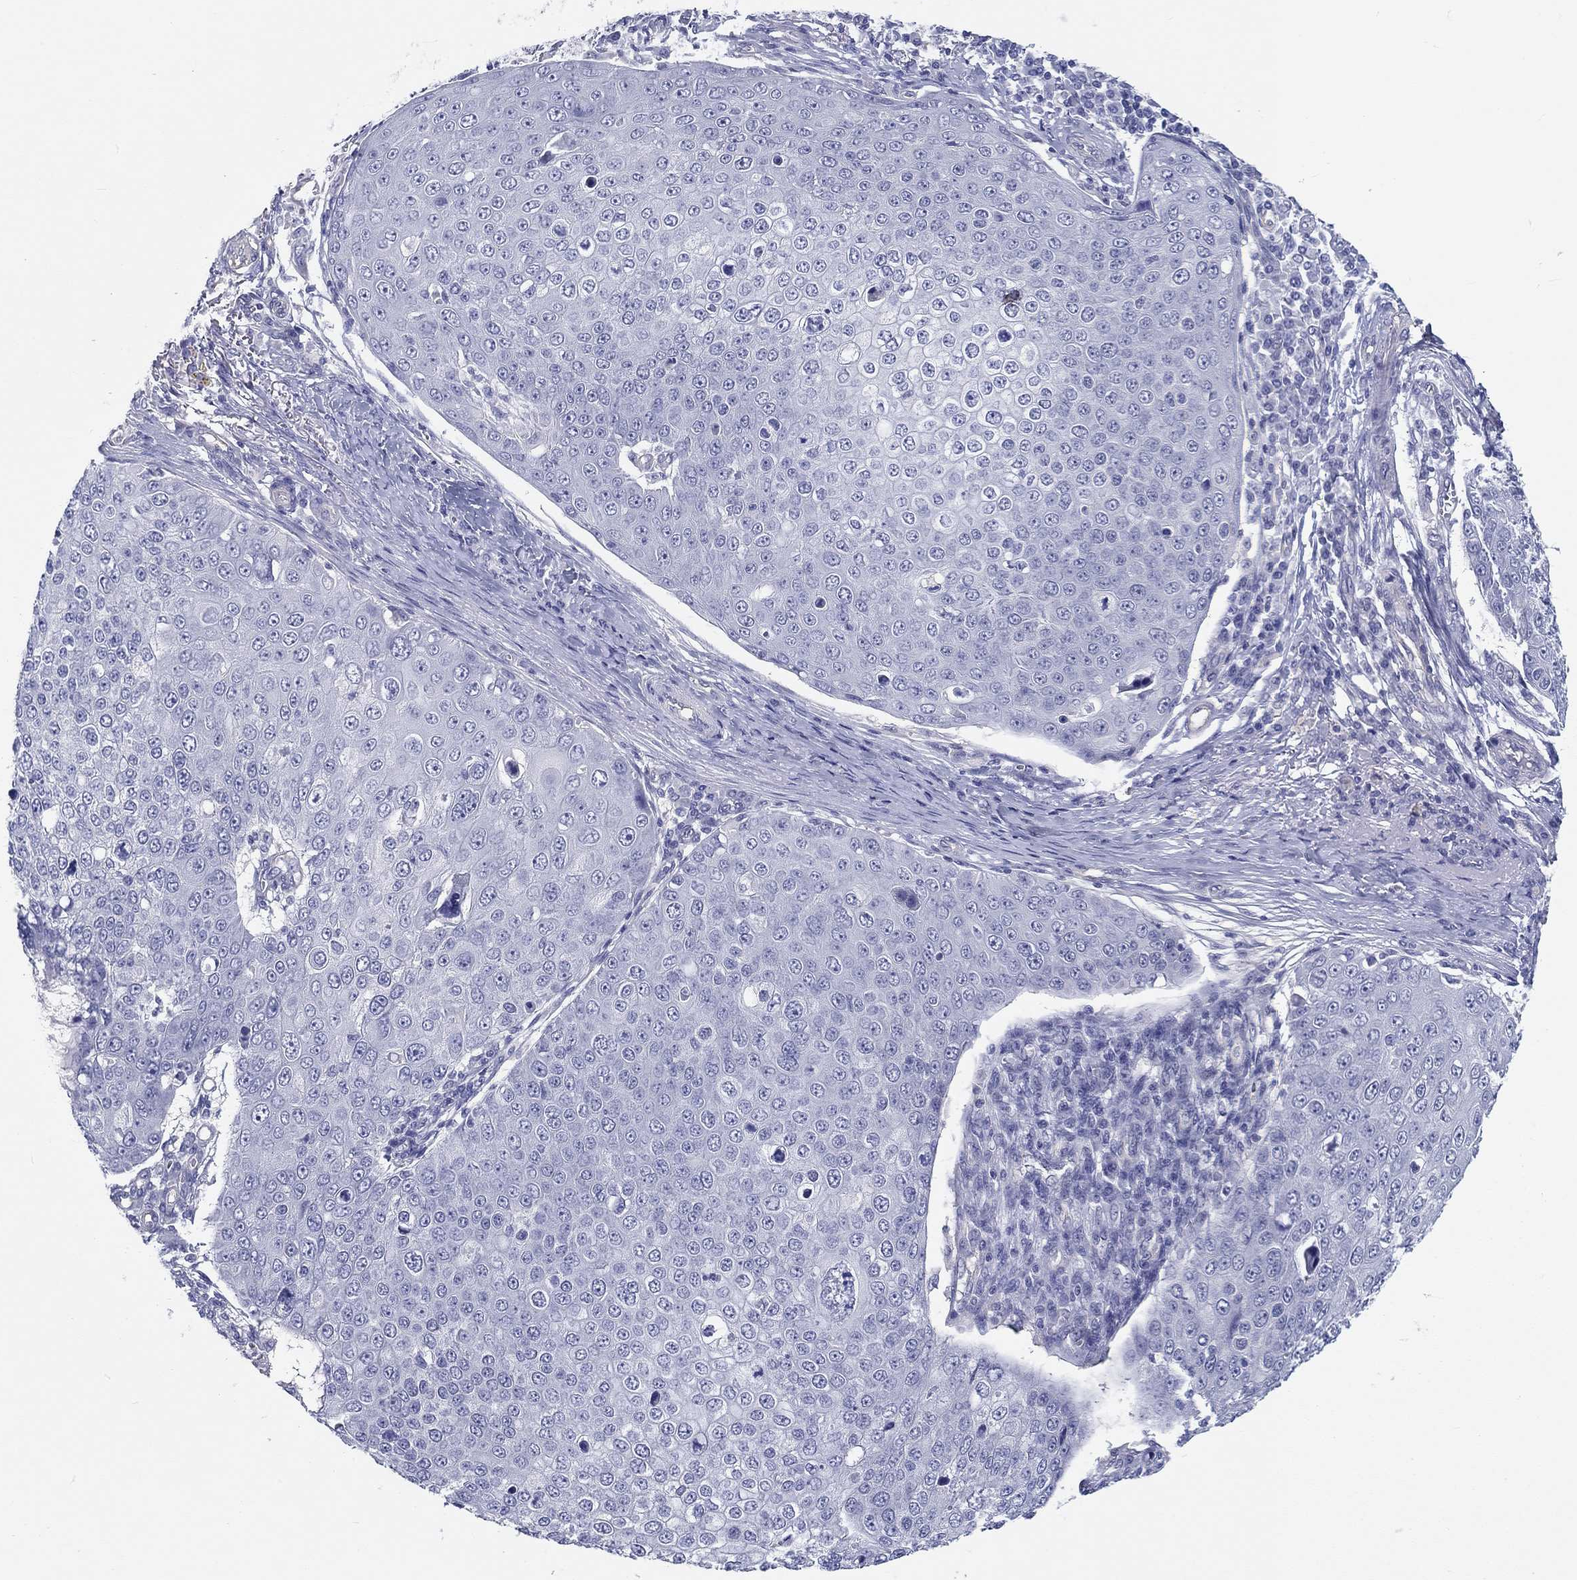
{"staining": {"intensity": "negative", "quantity": "none", "location": "none"}, "tissue": "skin cancer", "cell_type": "Tumor cells", "image_type": "cancer", "snomed": [{"axis": "morphology", "description": "Squamous cell carcinoma, NOS"}, {"axis": "topography", "description": "Skin"}], "caption": "Immunohistochemistry micrograph of squamous cell carcinoma (skin) stained for a protein (brown), which reveals no expression in tumor cells.", "gene": "CRYGD", "patient": {"sex": "male", "age": 71}}